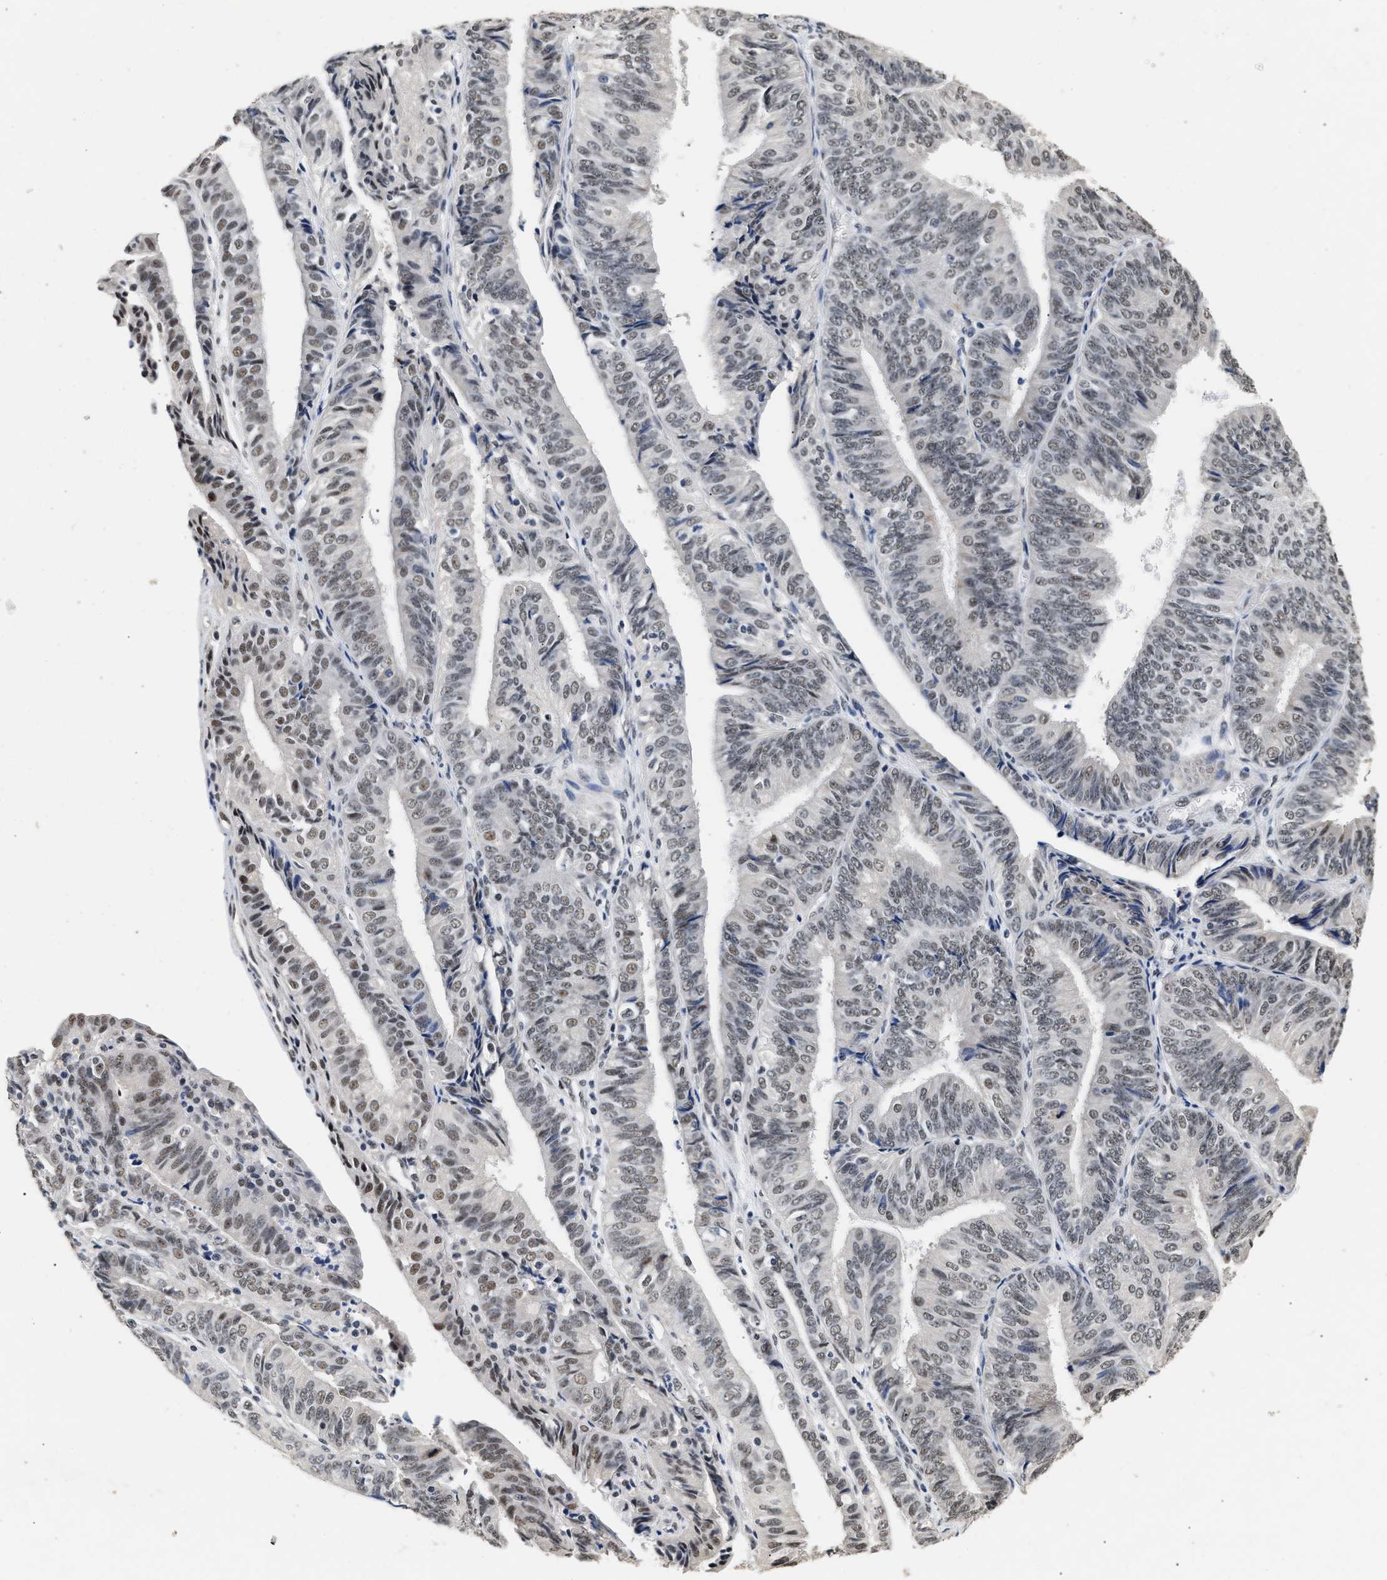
{"staining": {"intensity": "weak", "quantity": "25%-75%", "location": "nuclear"}, "tissue": "endometrial cancer", "cell_type": "Tumor cells", "image_type": "cancer", "snomed": [{"axis": "morphology", "description": "Adenocarcinoma, NOS"}, {"axis": "topography", "description": "Endometrium"}], "caption": "Endometrial adenocarcinoma tissue displays weak nuclear positivity in approximately 25%-75% of tumor cells (DAB IHC, brown staining for protein, blue staining for nuclei).", "gene": "THOC1", "patient": {"sex": "female", "age": 58}}